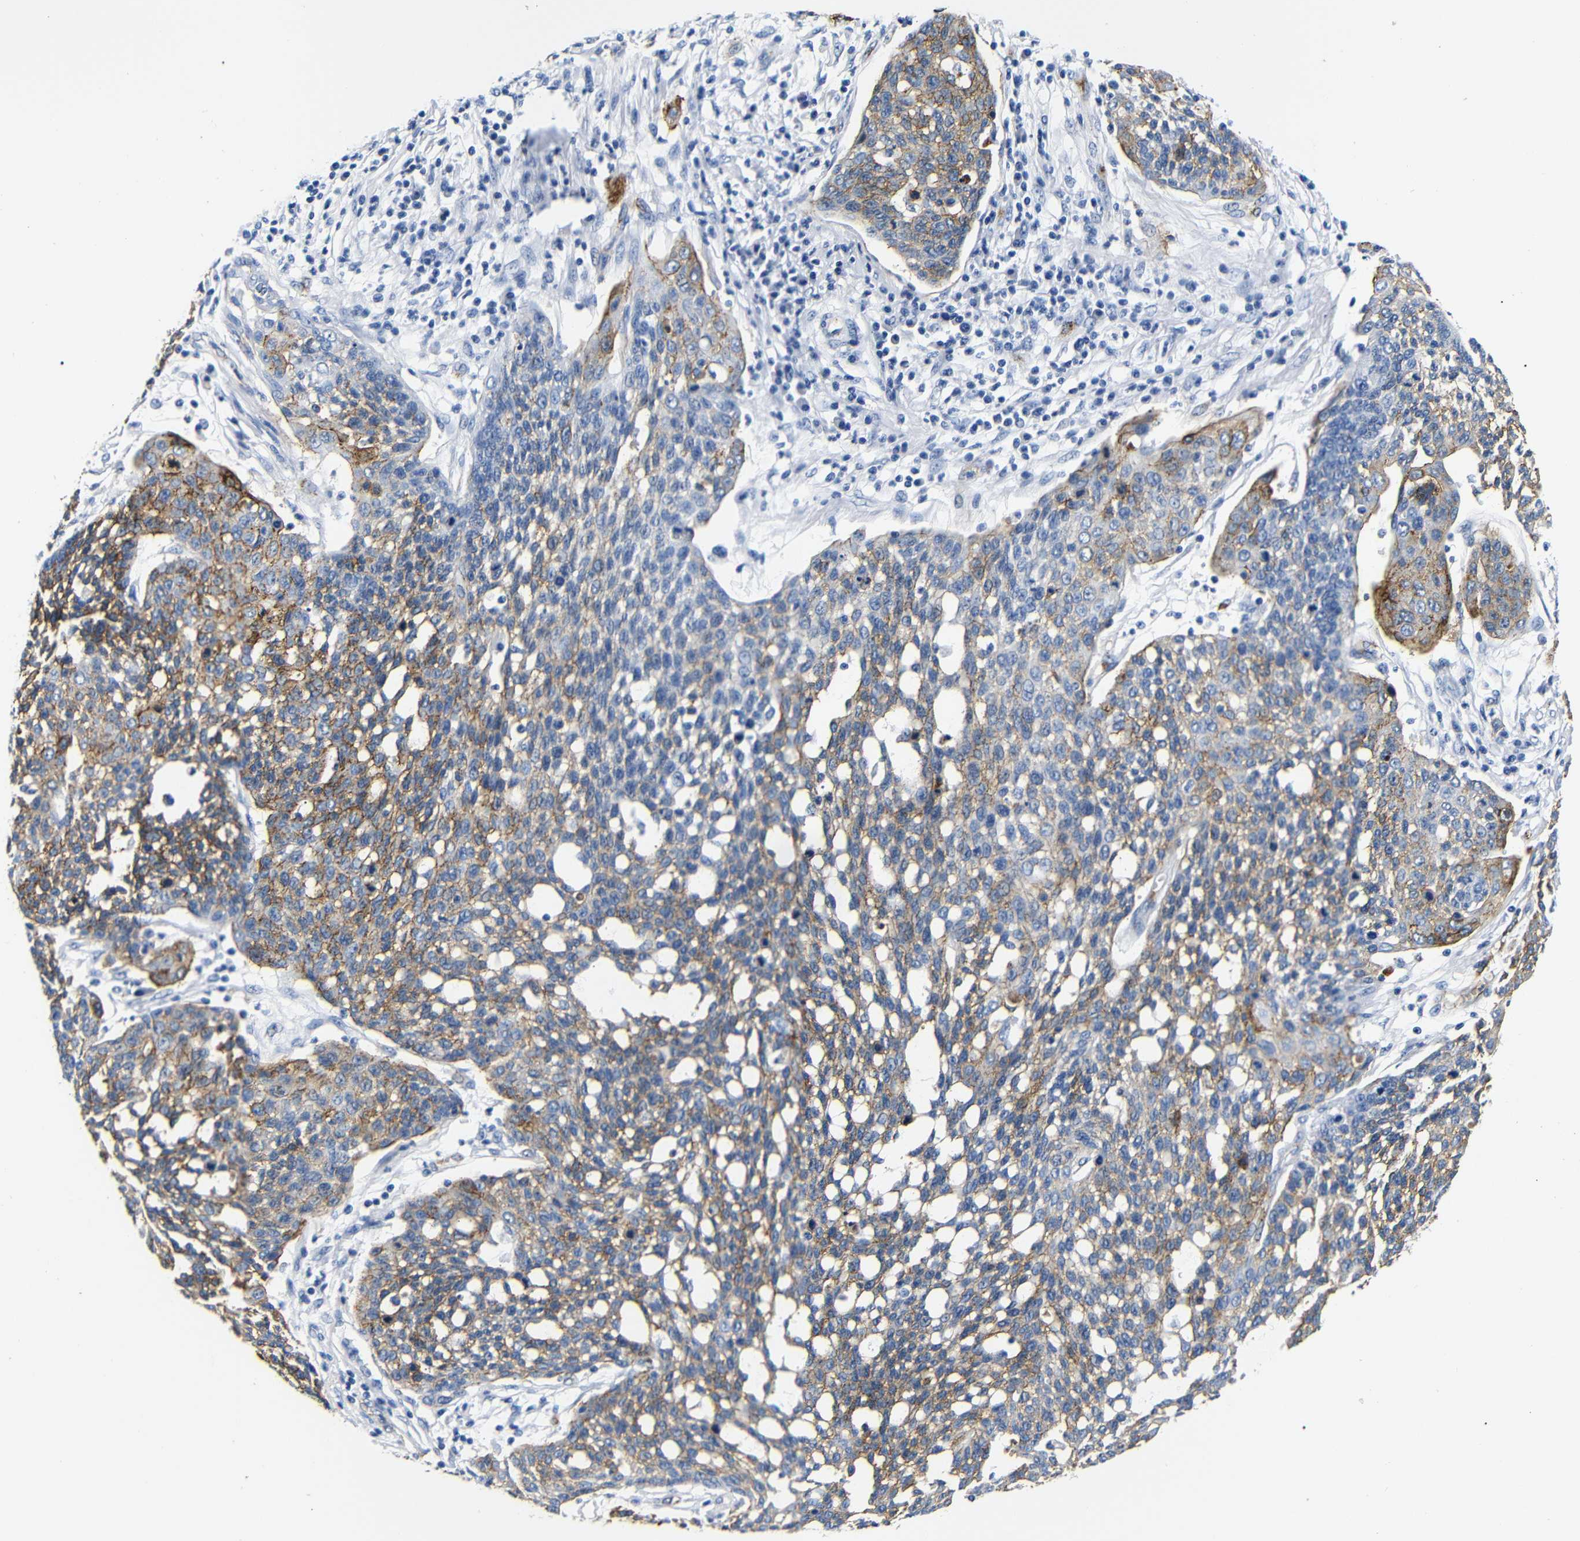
{"staining": {"intensity": "moderate", "quantity": "25%-75%", "location": "cytoplasmic/membranous"}, "tissue": "cervical cancer", "cell_type": "Tumor cells", "image_type": "cancer", "snomed": [{"axis": "morphology", "description": "Squamous cell carcinoma, NOS"}, {"axis": "topography", "description": "Cervix"}], "caption": "Immunohistochemistry (DAB (3,3'-diaminobenzidine)) staining of cervical cancer reveals moderate cytoplasmic/membranous protein positivity in approximately 25%-75% of tumor cells.", "gene": "MUC4", "patient": {"sex": "female", "age": 34}}